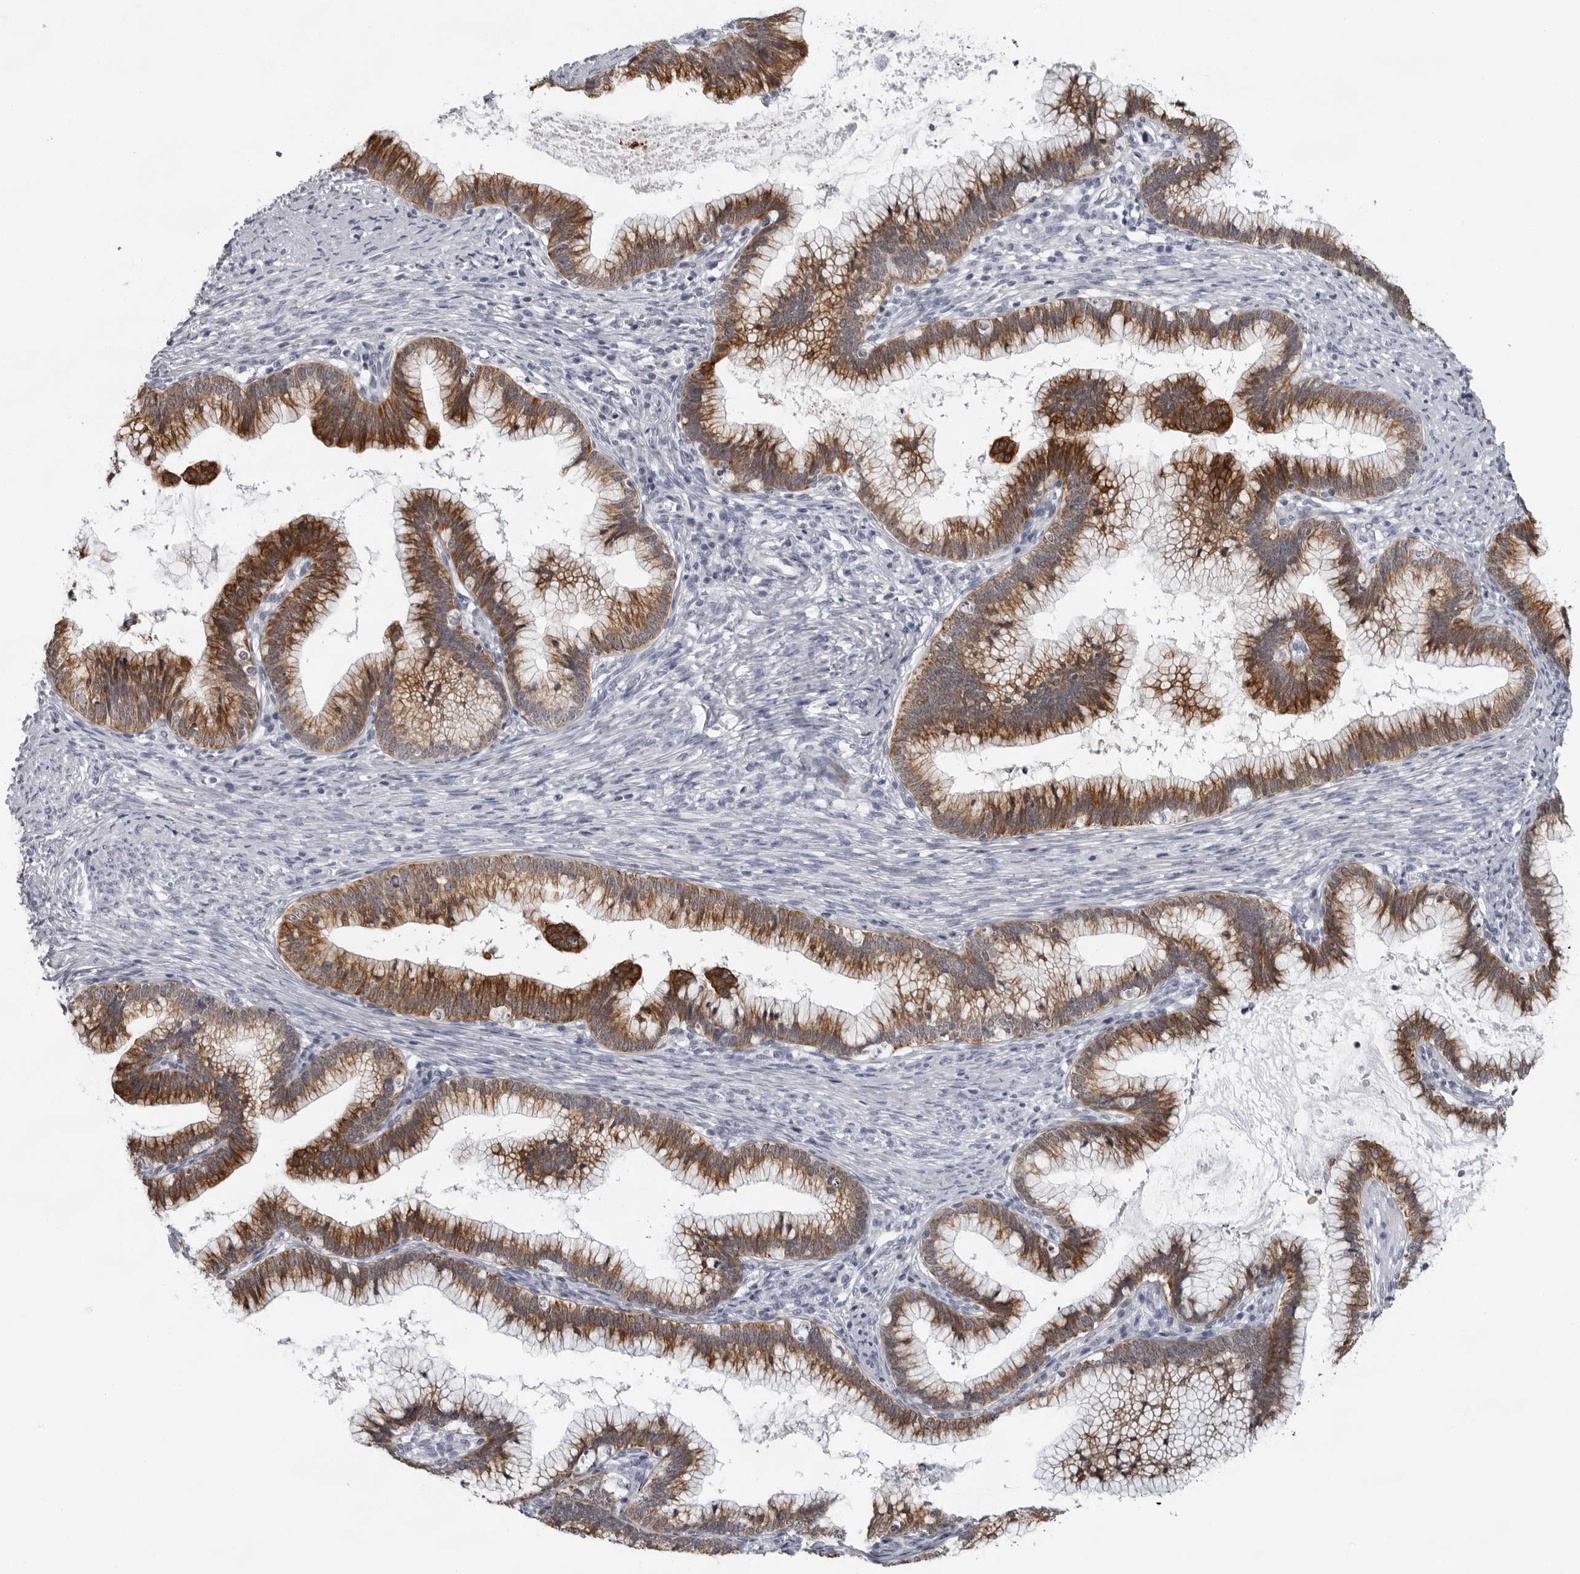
{"staining": {"intensity": "moderate", "quantity": ">75%", "location": "cytoplasmic/membranous"}, "tissue": "cervical cancer", "cell_type": "Tumor cells", "image_type": "cancer", "snomed": [{"axis": "morphology", "description": "Adenocarcinoma, NOS"}, {"axis": "topography", "description": "Cervix"}], "caption": "Tumor cells reveal medium levels of moderate cytoplasmic/membranous positivity in about >75% of cells in human cervical cancer (adenocarcinoma). The staining was performed using DAB, with brown indicating positive protein expression. Nuclei are stained blue with hematoxylin.", "gene": "CCDC28B", "patient": {"sex": "female", "age": 36}}